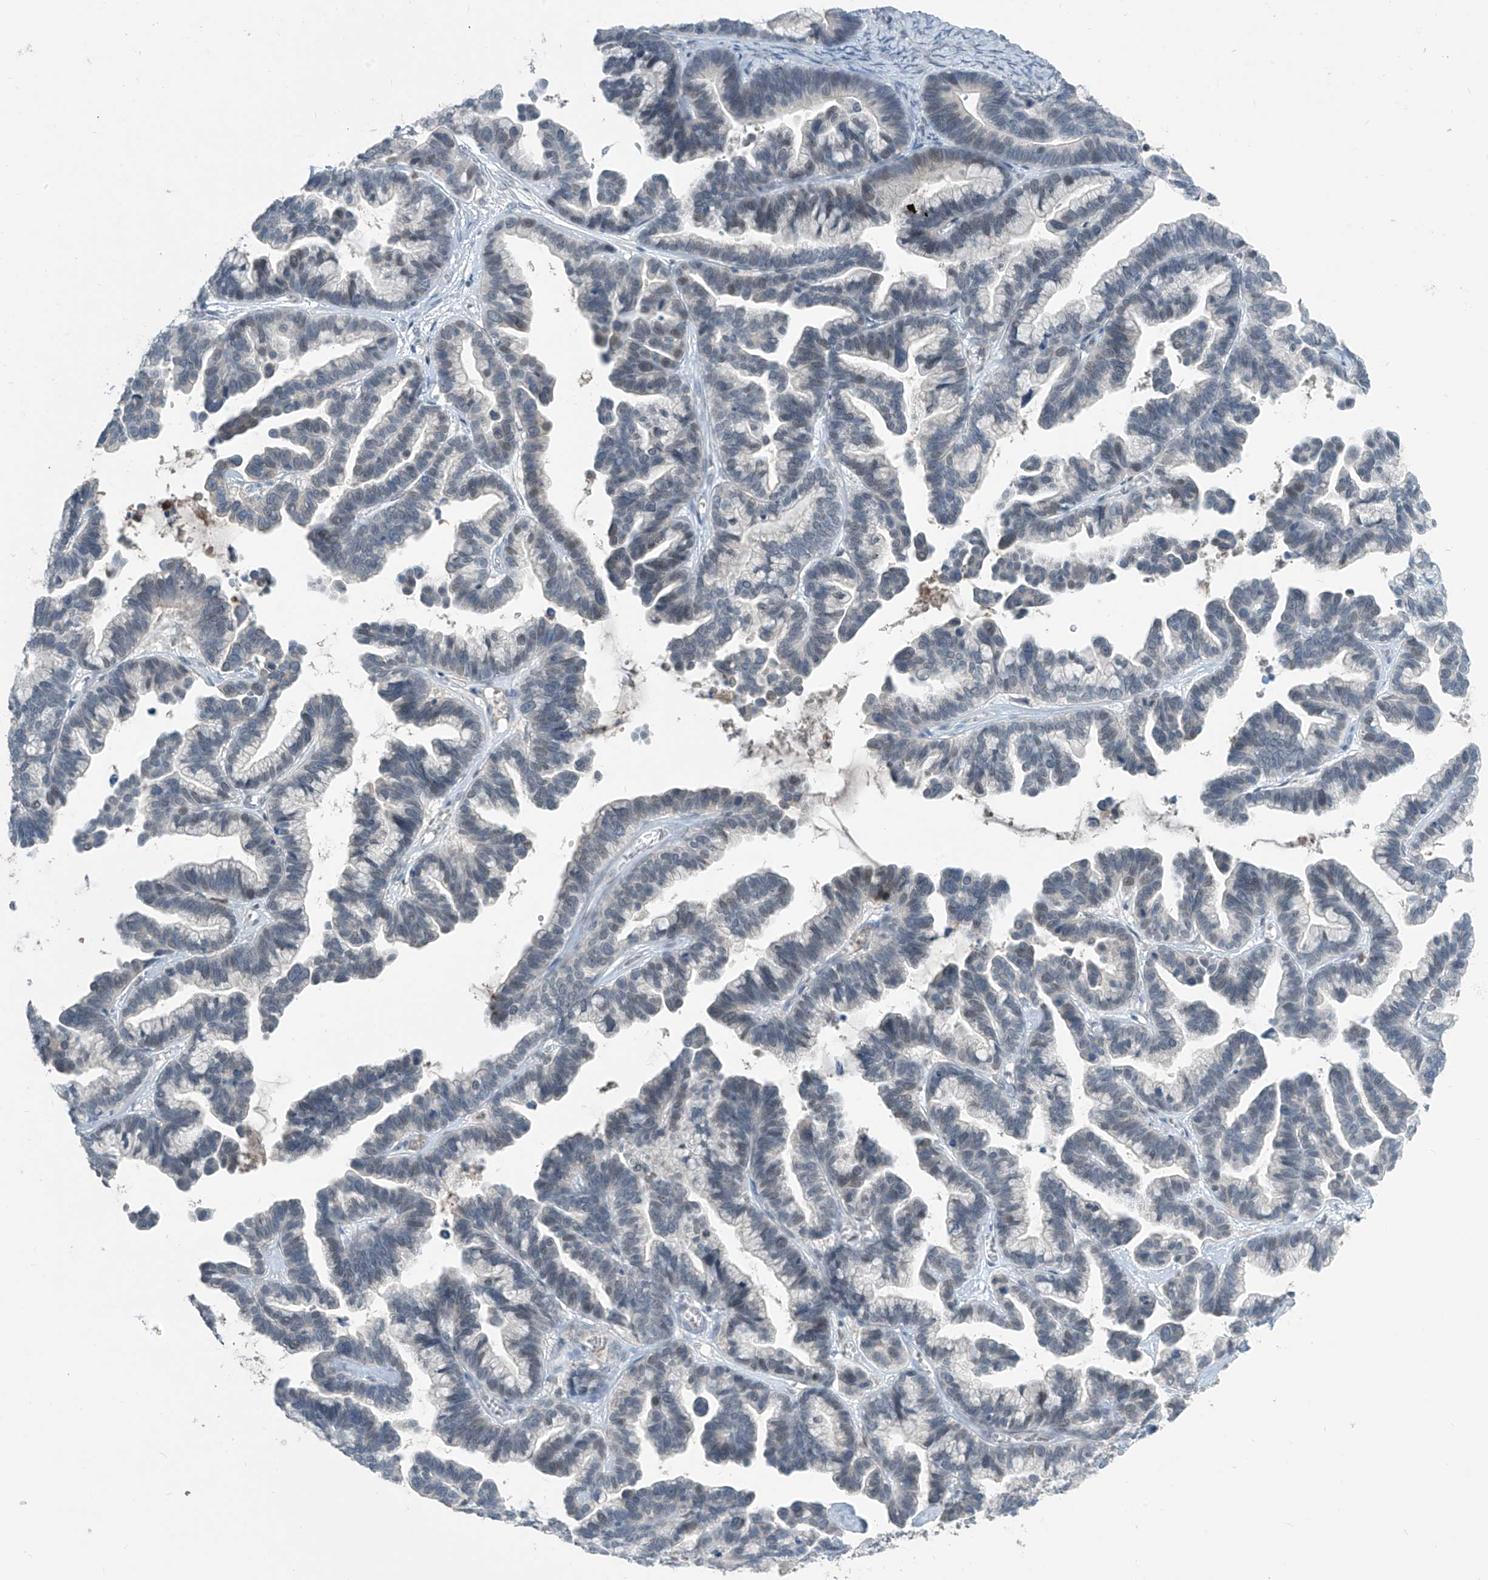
{"staining": {"intensity": "negative", "quantity": "none", "location": "none"}, "tissue": "ovarian cancer", "cell_type": "Tumor cells", "image_type": "cancer", "snomed": [{"axis": "morphology", "description": "Cystadenocarcinoma, serous, NOS"}, {"axis": "topography", "description": "Ovary"}], "caption": "Immunohistochemistry (IHC) histopathology image of neoplastic tissue: human ovarian cancer stained with DAB shows no significant protein staining in tumor cells.", "gene": "METAP1D", "patient": {"sex": "female", "age": 56}}